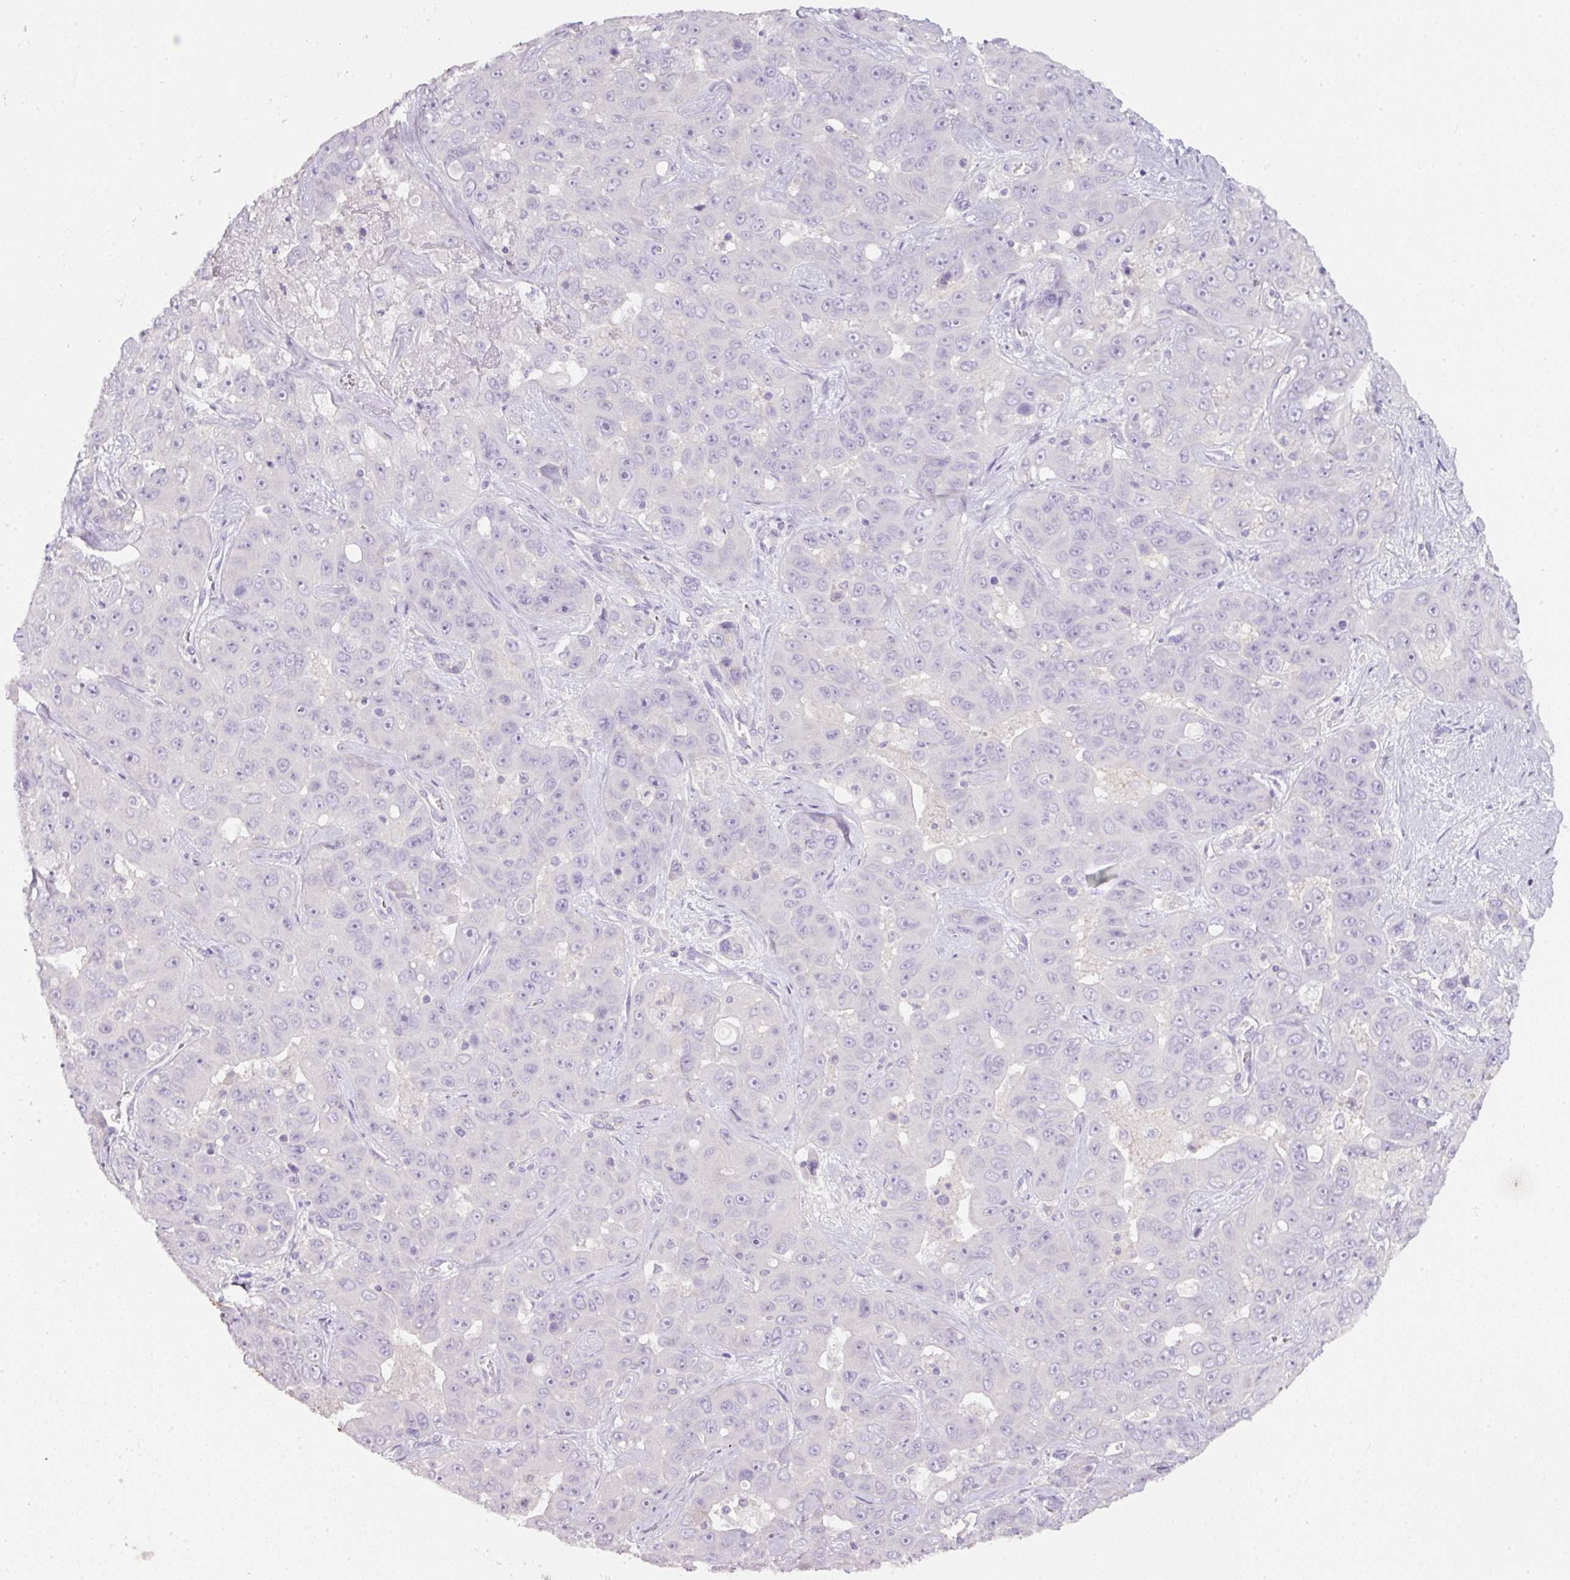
{"staining": {"intensity": "negative", "quantity": "none", "location": "none"}, "tissue": "liver cancer", "cell_type": "Tumor cells", "image_type": "cancer", "snomed": [{"axis": "morphology", "description": "Cholangiocarcinoma"}, {"axis": "topography", "description": "Liver"}], "caption": "Immunohistochemistry (IHC) micrograph of neoplastic tissue: liver cholangiocarcinoma stained with DAB displays no significant protein positivity in tumor cells.", "gene": "SLC2A2", "patient": {"sex": "female", "age": 52}}